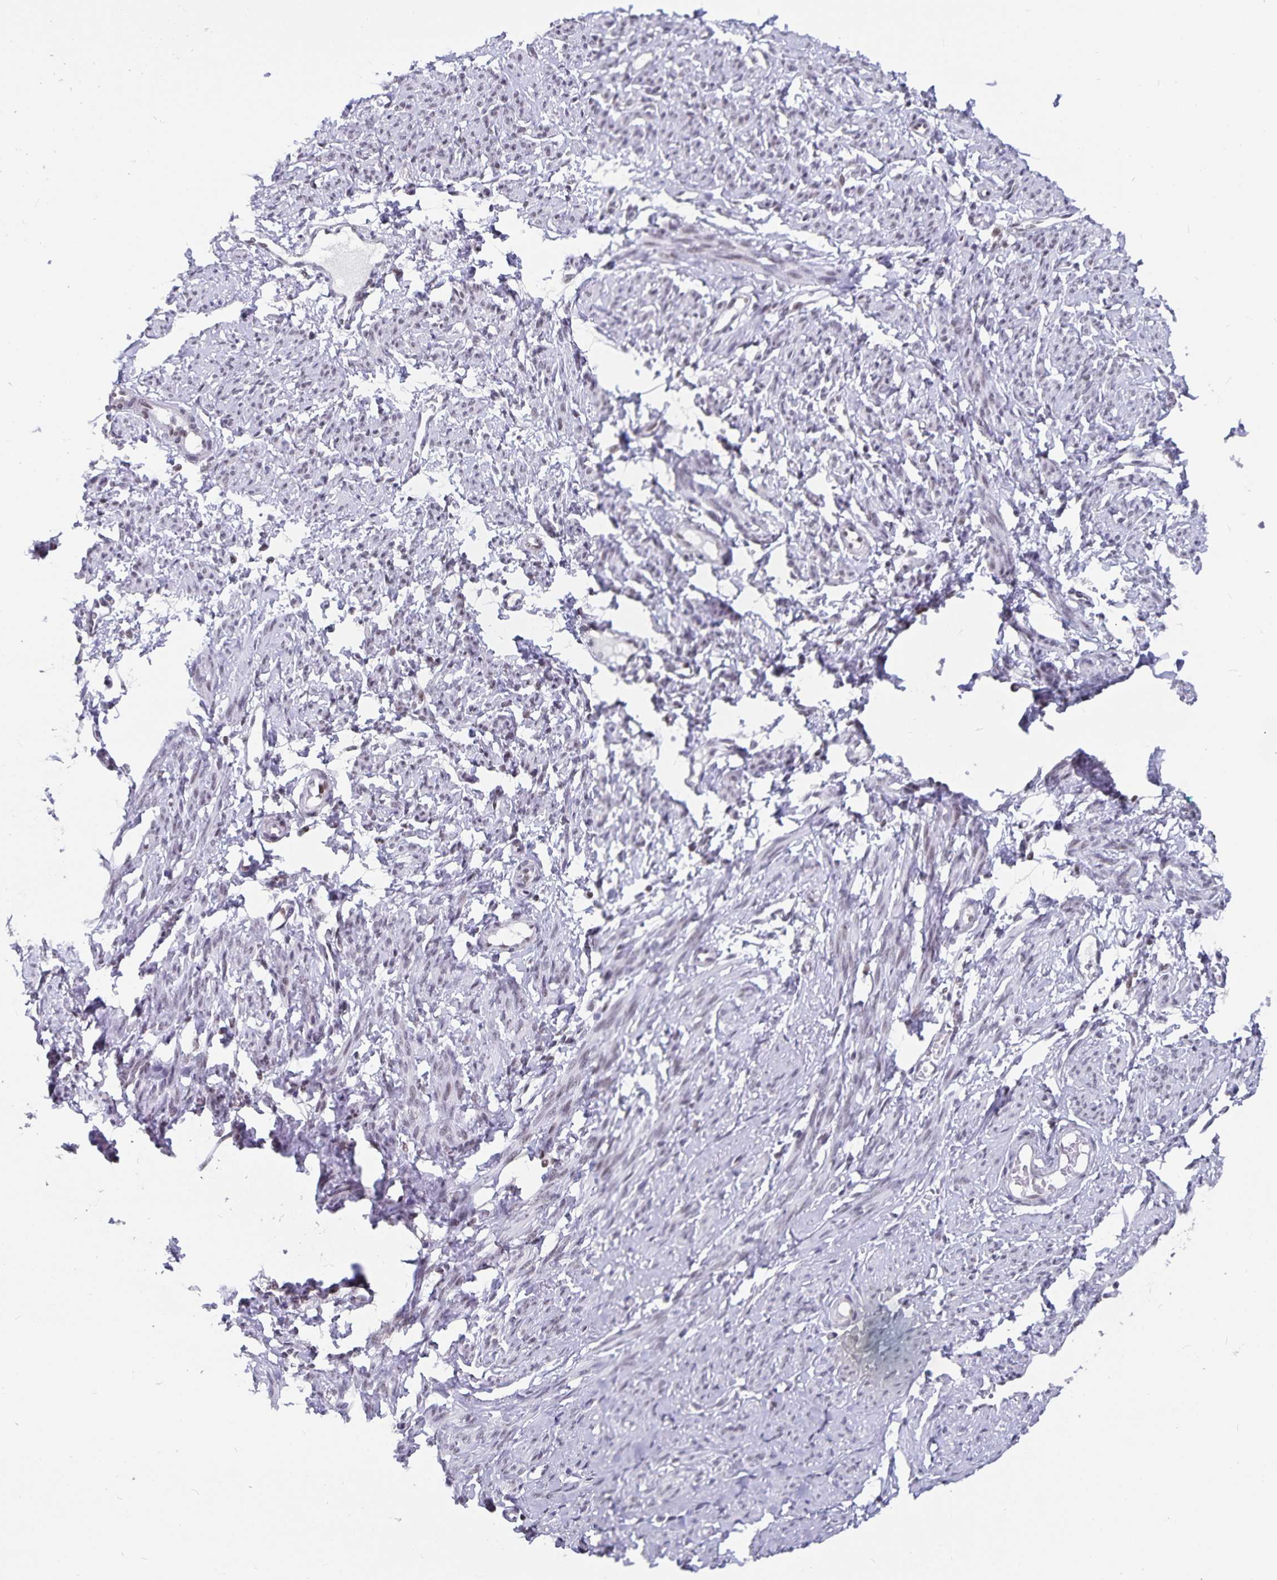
{"staining": {"intensity": "moderate", "quantity": "25%-75%", "location": "nuclear"}, "tissue": "smooth muscle", "cell_type": "Smooth muscle cells", "image_type": "normal", "snomed": [{"axis": "morphology", "description": "Normal tissue, NOS"}, {"axis": "topography", "description": "Smooth muscle"}], "caption": "Immunohistochemistry (IHC) (DAB (3,3'-diaminobenzidine)) staining of benign human smooth muscle displays moderate nuclear protein staining in about 25%-75% of smooth muscle cells.", "gene": "PBX2", "patient": {"sex": "female", "age": 65}}